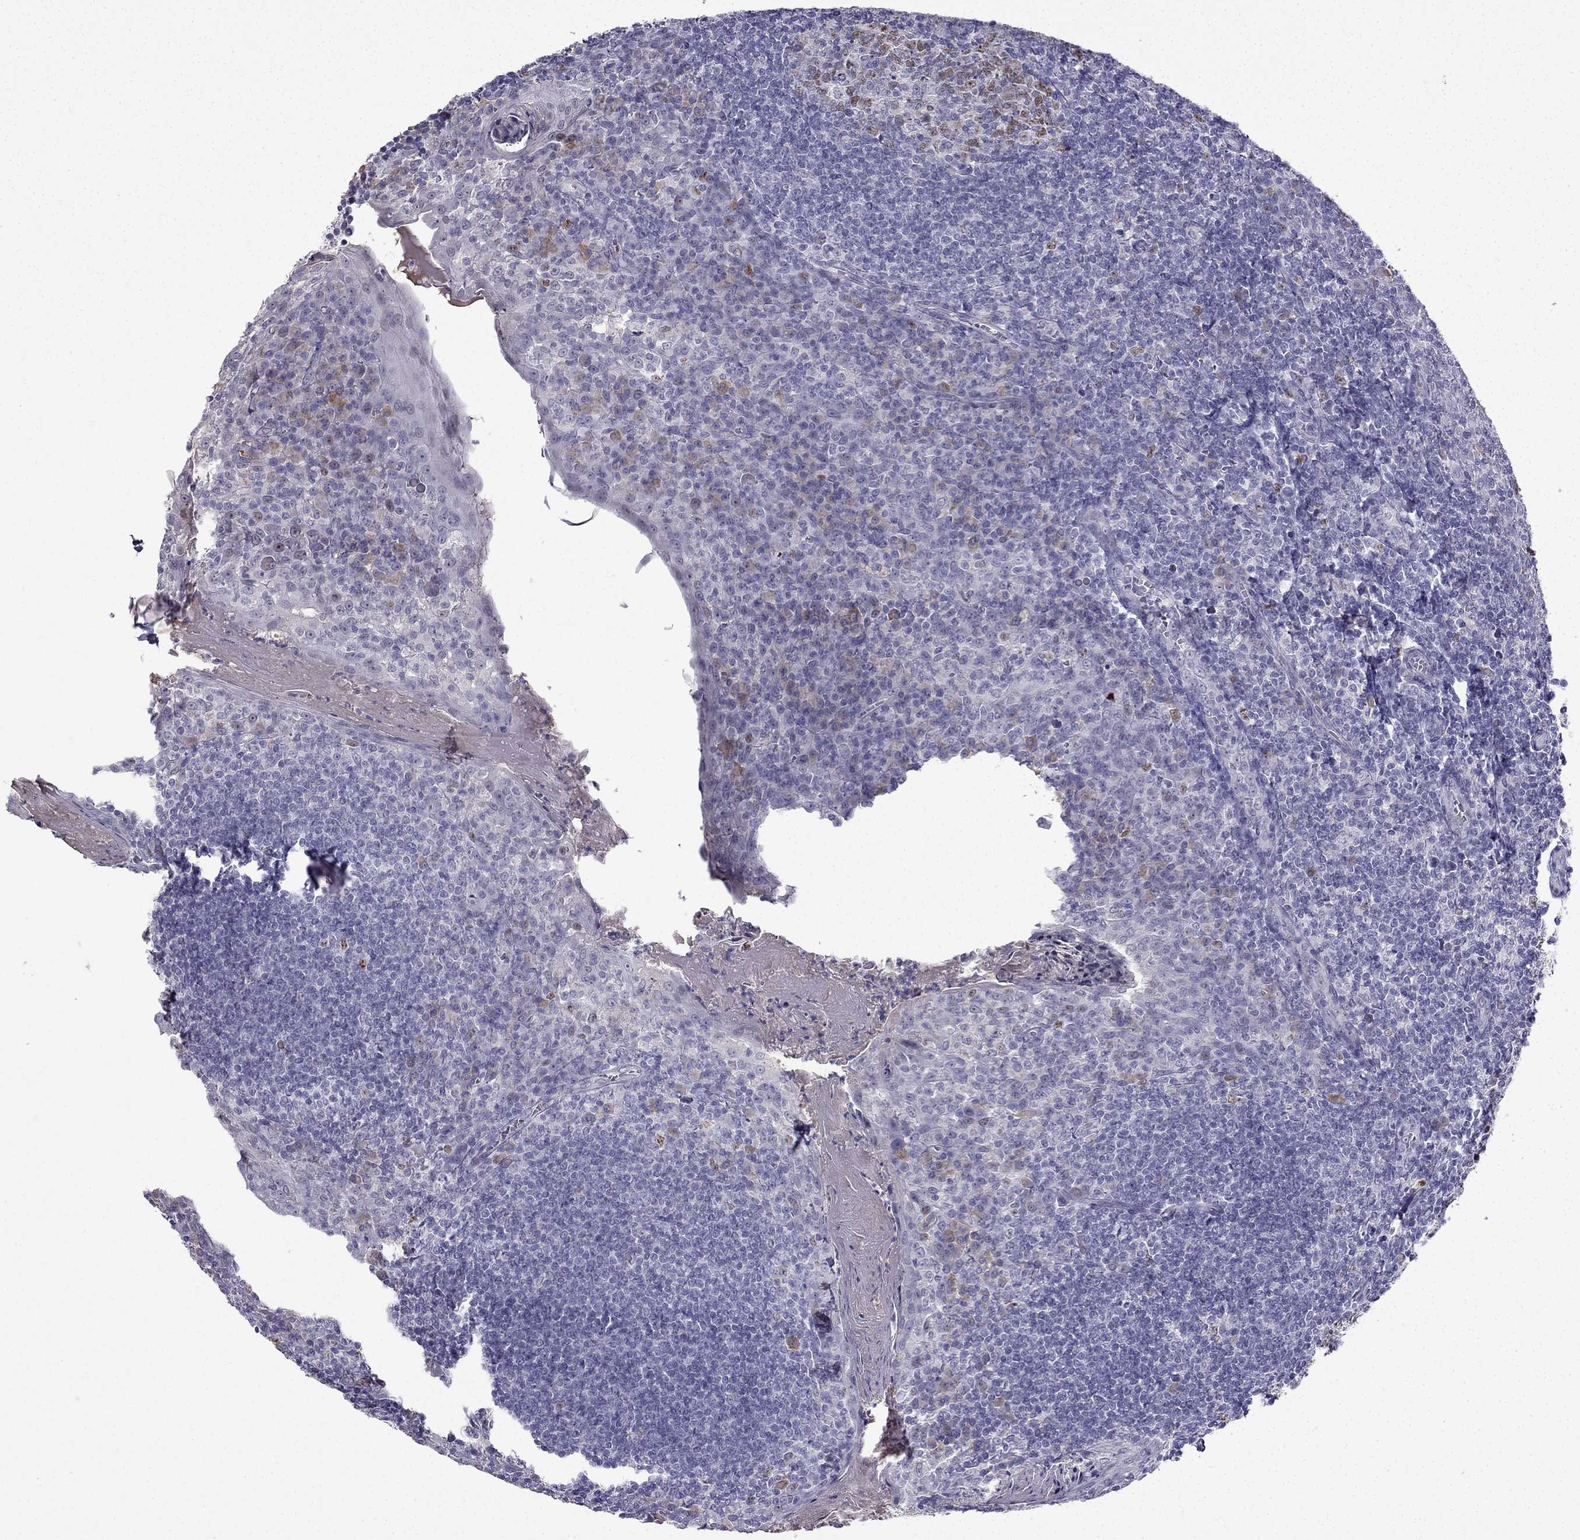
{"staining": {"intensity": "moderate", "quantity": "25%-75%", "location": "nuclear"}, "tissue": "tonsil", "cell_type": "Germinal center cells", "image_type": "normal", "snomed": [{"axis": "morphology", "description": "Normal tissue, NOS"}, {"axis": "topography", "description": "Tonsil"}], "caption": "Immunohistochemistry histopathology image of benign tonsil stained for a protein (brown), which displays medium levels of moderate nuclear staining in about 25%-75% of germinal center cells.", "gene": "UHRF1", "patient": {"sex": "female", "age": 13}}